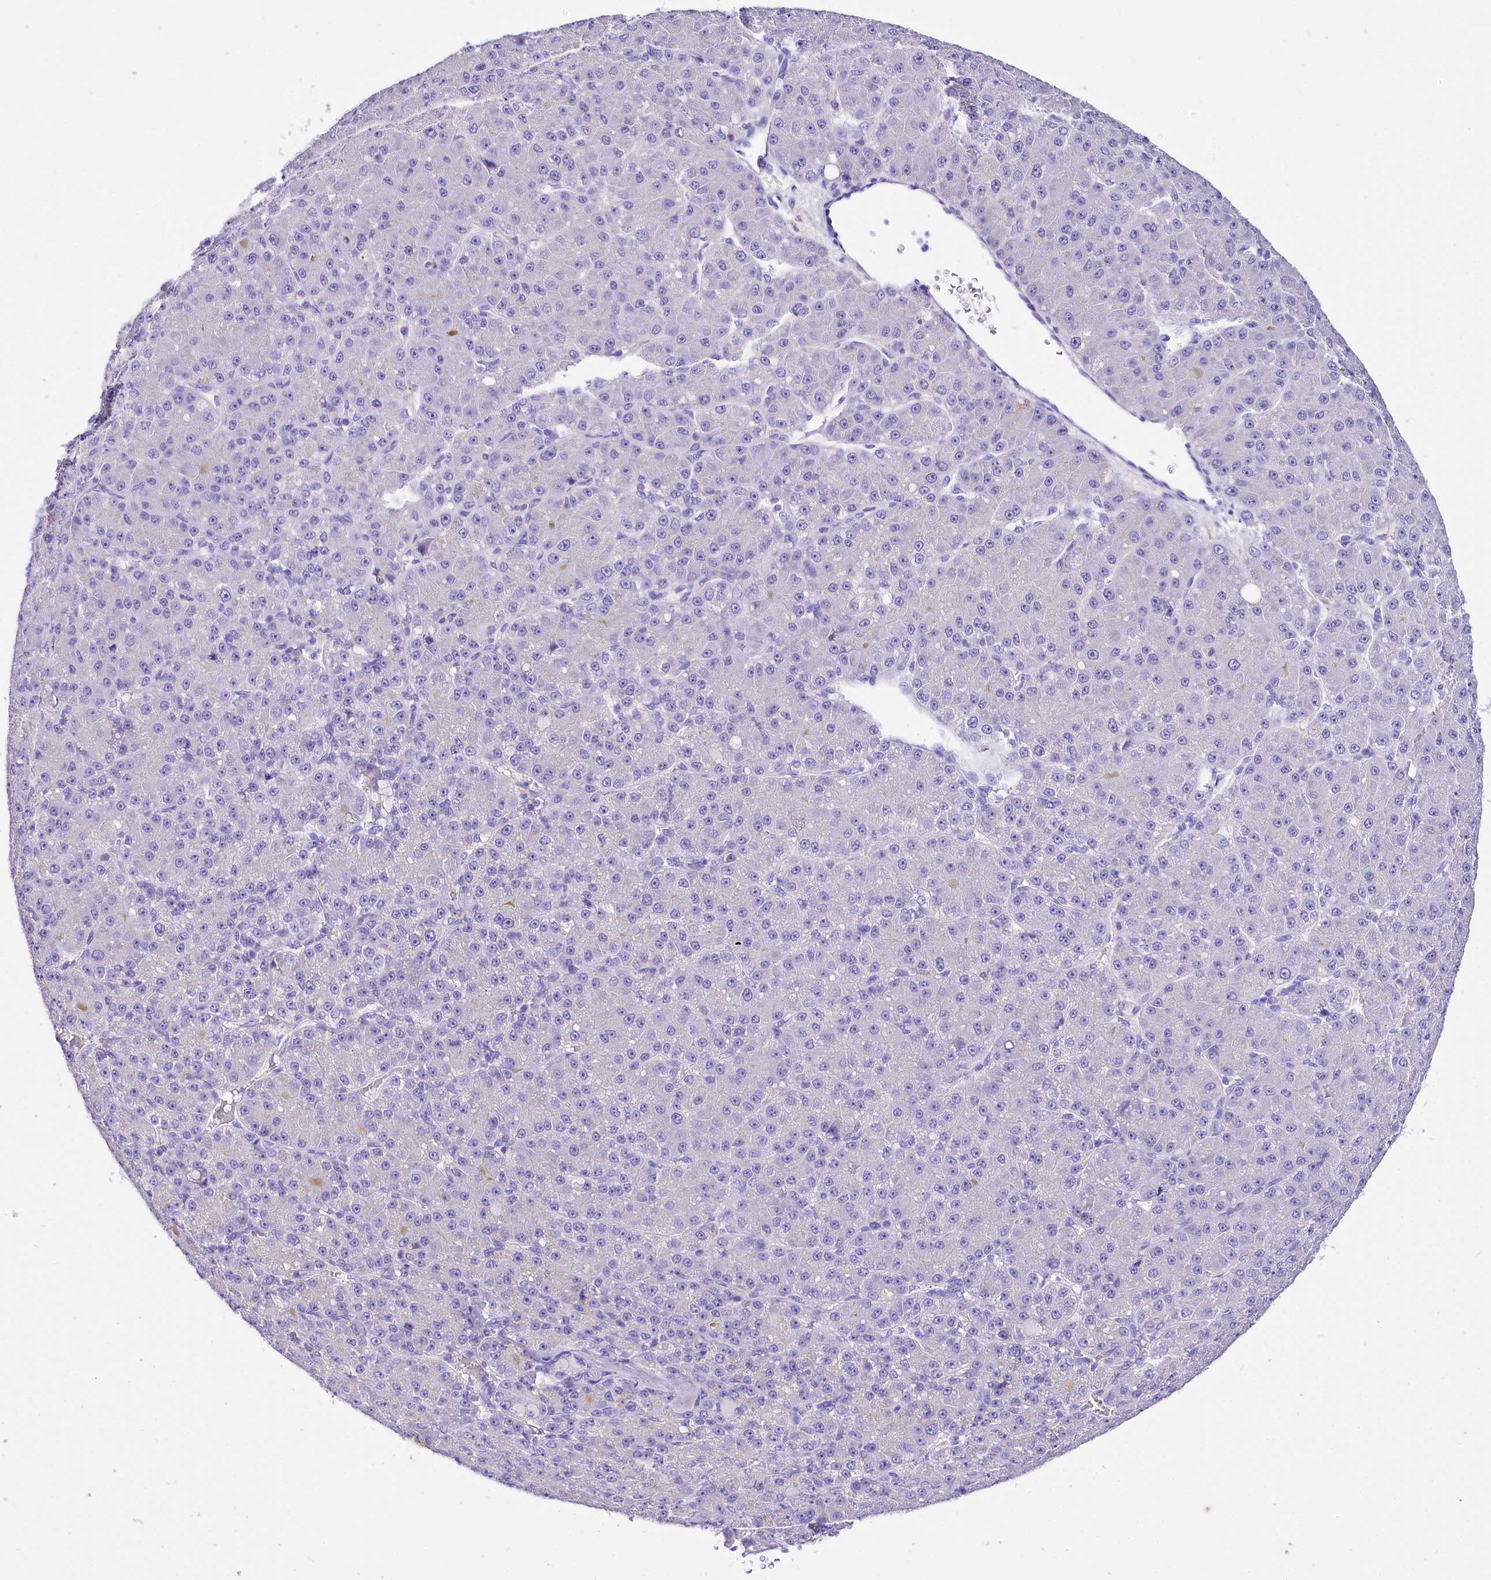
{"staining": {"intensity": "negative", "quantity": "none", "location": "none"}, "tissue": "liver cancer", "cell_type": "Tumor cells", "image_type": "cancer", "snomed": [{"axis": "morphology", "description": "Carcinoma, Hepatocellular, NOS"}, {"axis": "topography", "description": "Liver"}], "caption": "A photomicrograph of human liver hepatocellular carcinoma is negative for staining in tumor cells.", "gene": "A2ML1", "patient": {"sex": "male", "age": 67}}